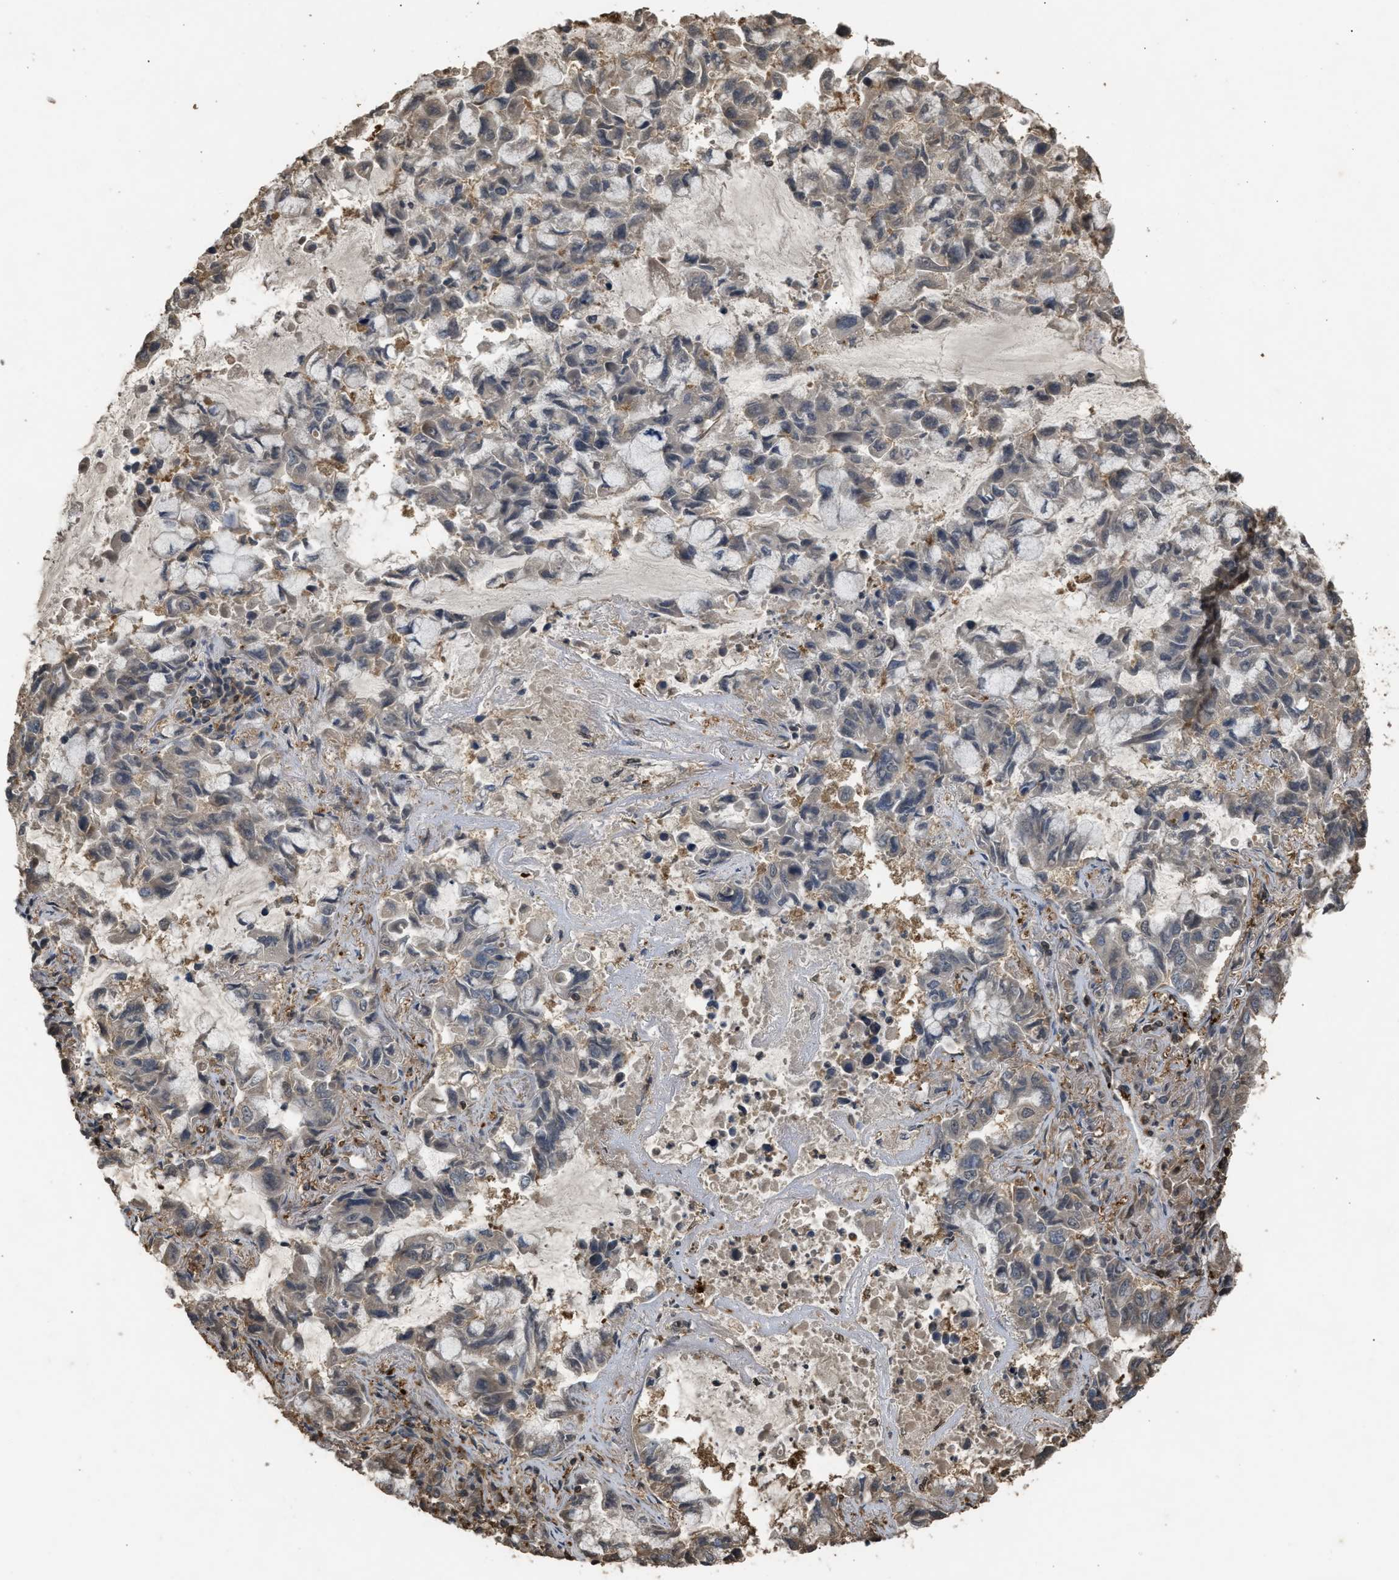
{"staining": {"intensity": "weak", "quantity": "<25%", "location": "cytoplasmic/membranous"}, "tissue": "lung cancer", "cell_type": "Tumor cells", "image_type": "cancer", "snomed": [{"axis": "morphology", "description": "Adenocarcinoma, NOS"}, {"axis": "topography", "description": "Lung"}], "caption": "The IHC image has no significant positivity in tumor cells of lung cancer (adenocarcinoma) tissue.", "gene": "ARHGDIA", "patient": {"sex": "male", "age": 64}}